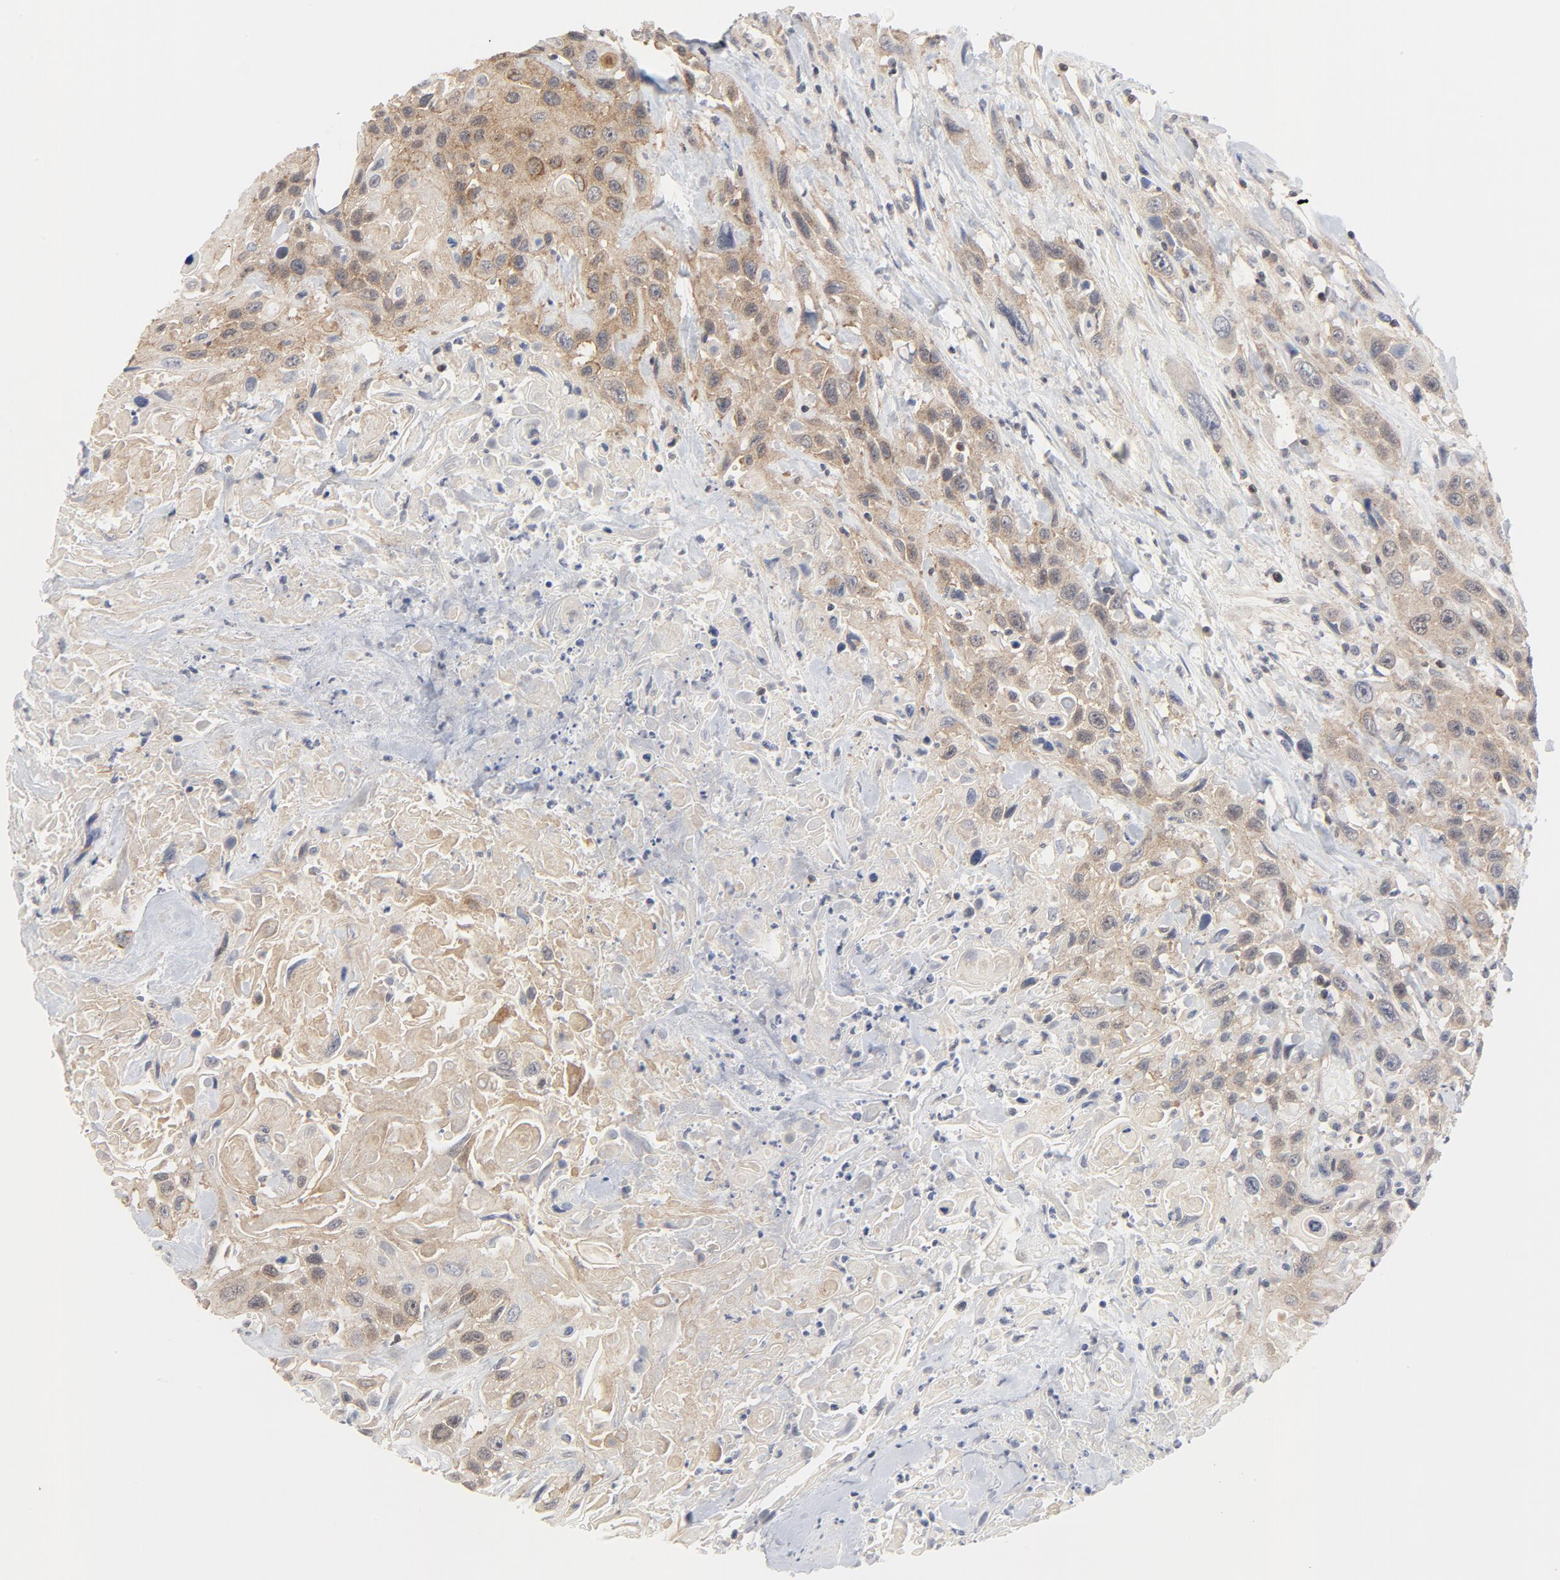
{"staining": {"intensity": "weak", "quantity": ">75%", "location": "cytoplasmic/membranous"}, "tissue": "urothelial cancer", "cell_type": "Tumor cells", "image_type": "cancer", "snomed": [{"axis": "morphology", "description": "Urothelial carcinoma, High grade"}, {"axis": "topography", "description": "Urinary bladder"}], "caption": "The image exhibits immunohistochemical staining of high-grade urothelial carcinoma. There is weak cytoplasmic/membranous staining is seen in approximately >75% of tumor cells.", "gene": "MAP2K7", "patient": {"sex": "female", "age": 84}}